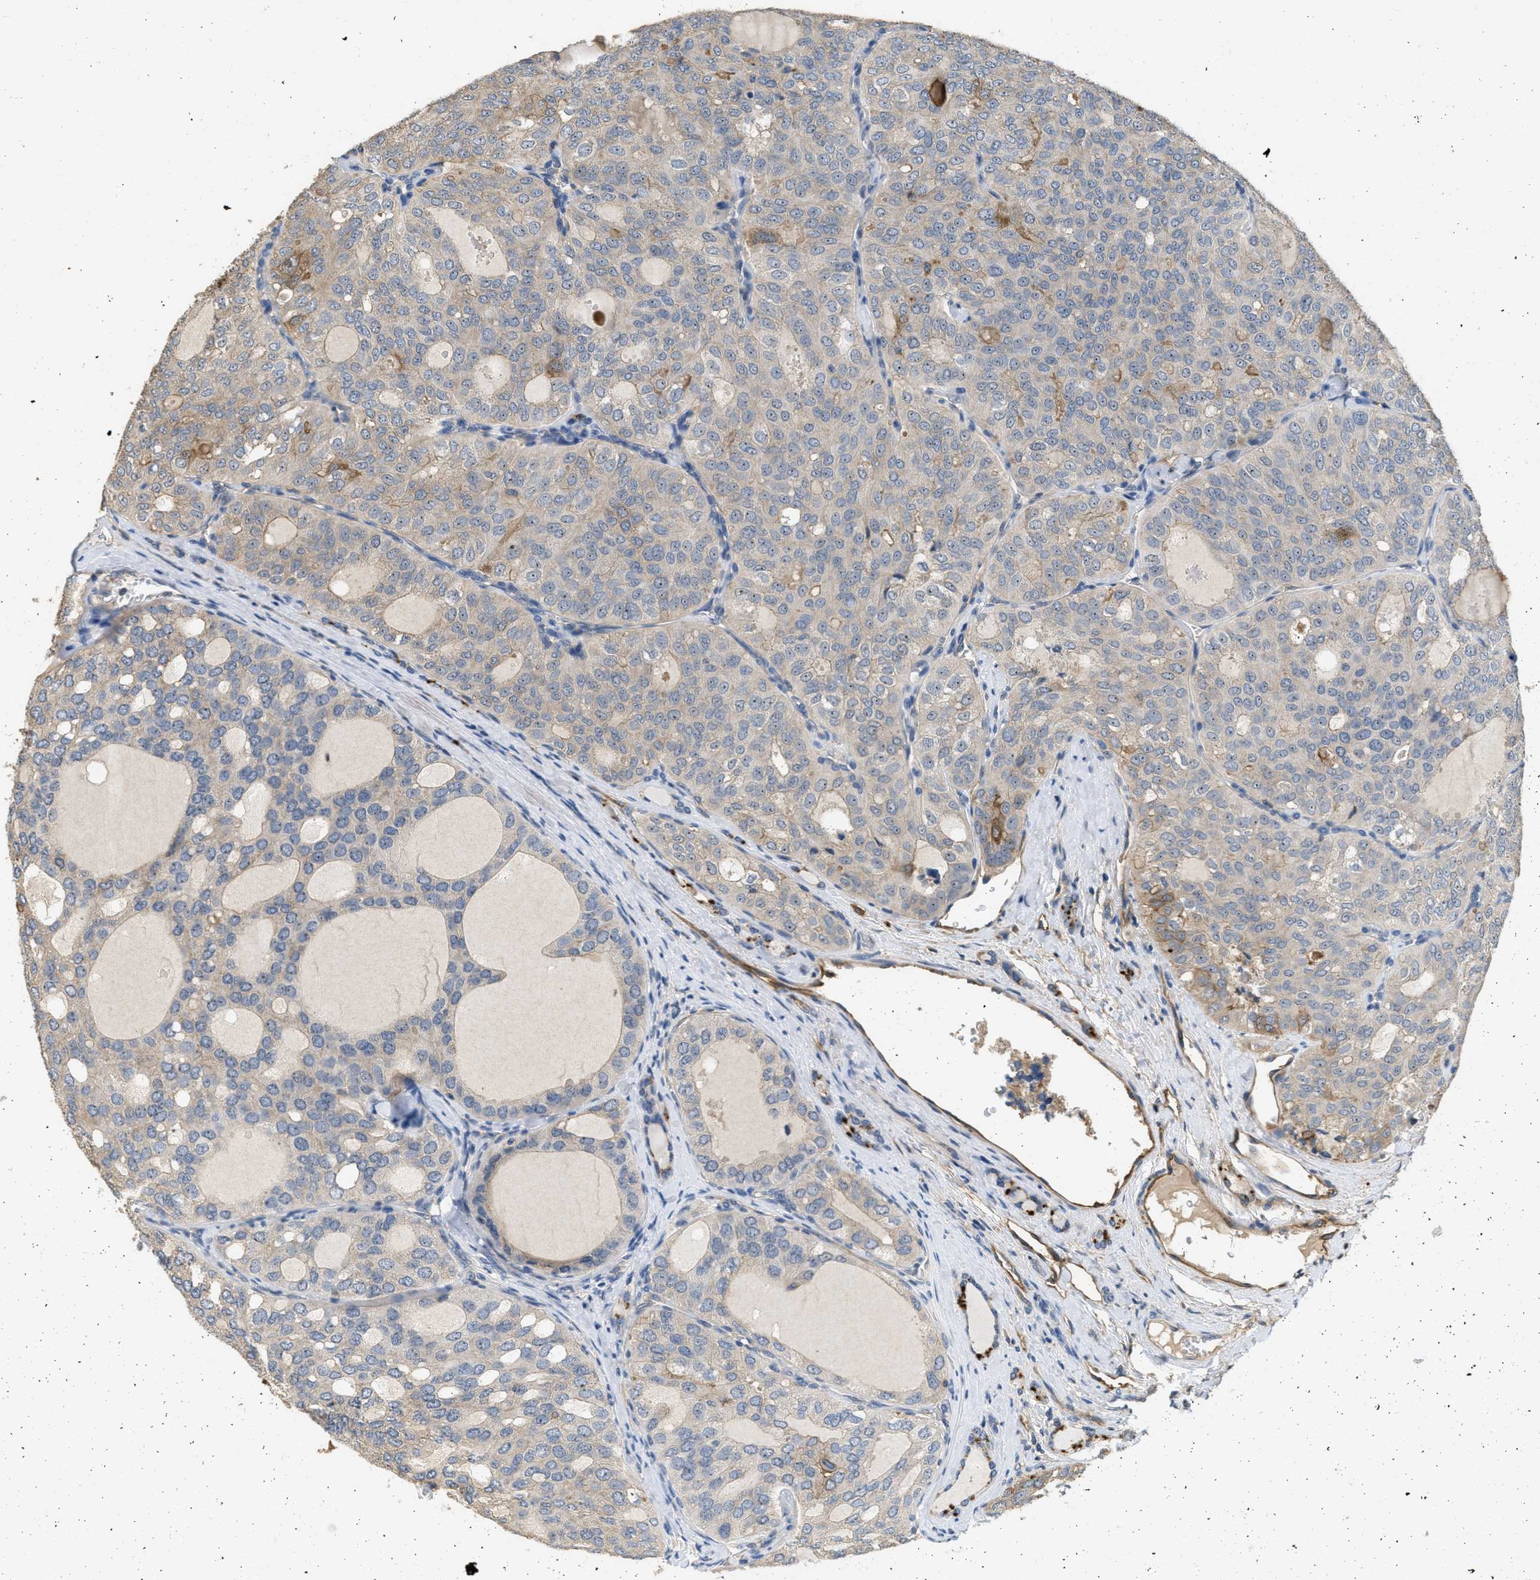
{"staining": {"intensity": "weak", "quantity": "<25%", "location": "cytoplasmic/membranous"}, "tissue": "thyroid cancer", "cell_type": "Tumor cells", "image_type": "cancer", "snomed": [{"axis": "morphology", "description": "Follicular adenoma carcinoma, NOS"}, {"axis": "topography", "description": "Thyroid gland"}], "caption": "Micrograph shows no significant protein positivity in tumor cells of thyroid cancer.", "gene": "OSMR", "patient": {"sex": "male", "age": 75}}